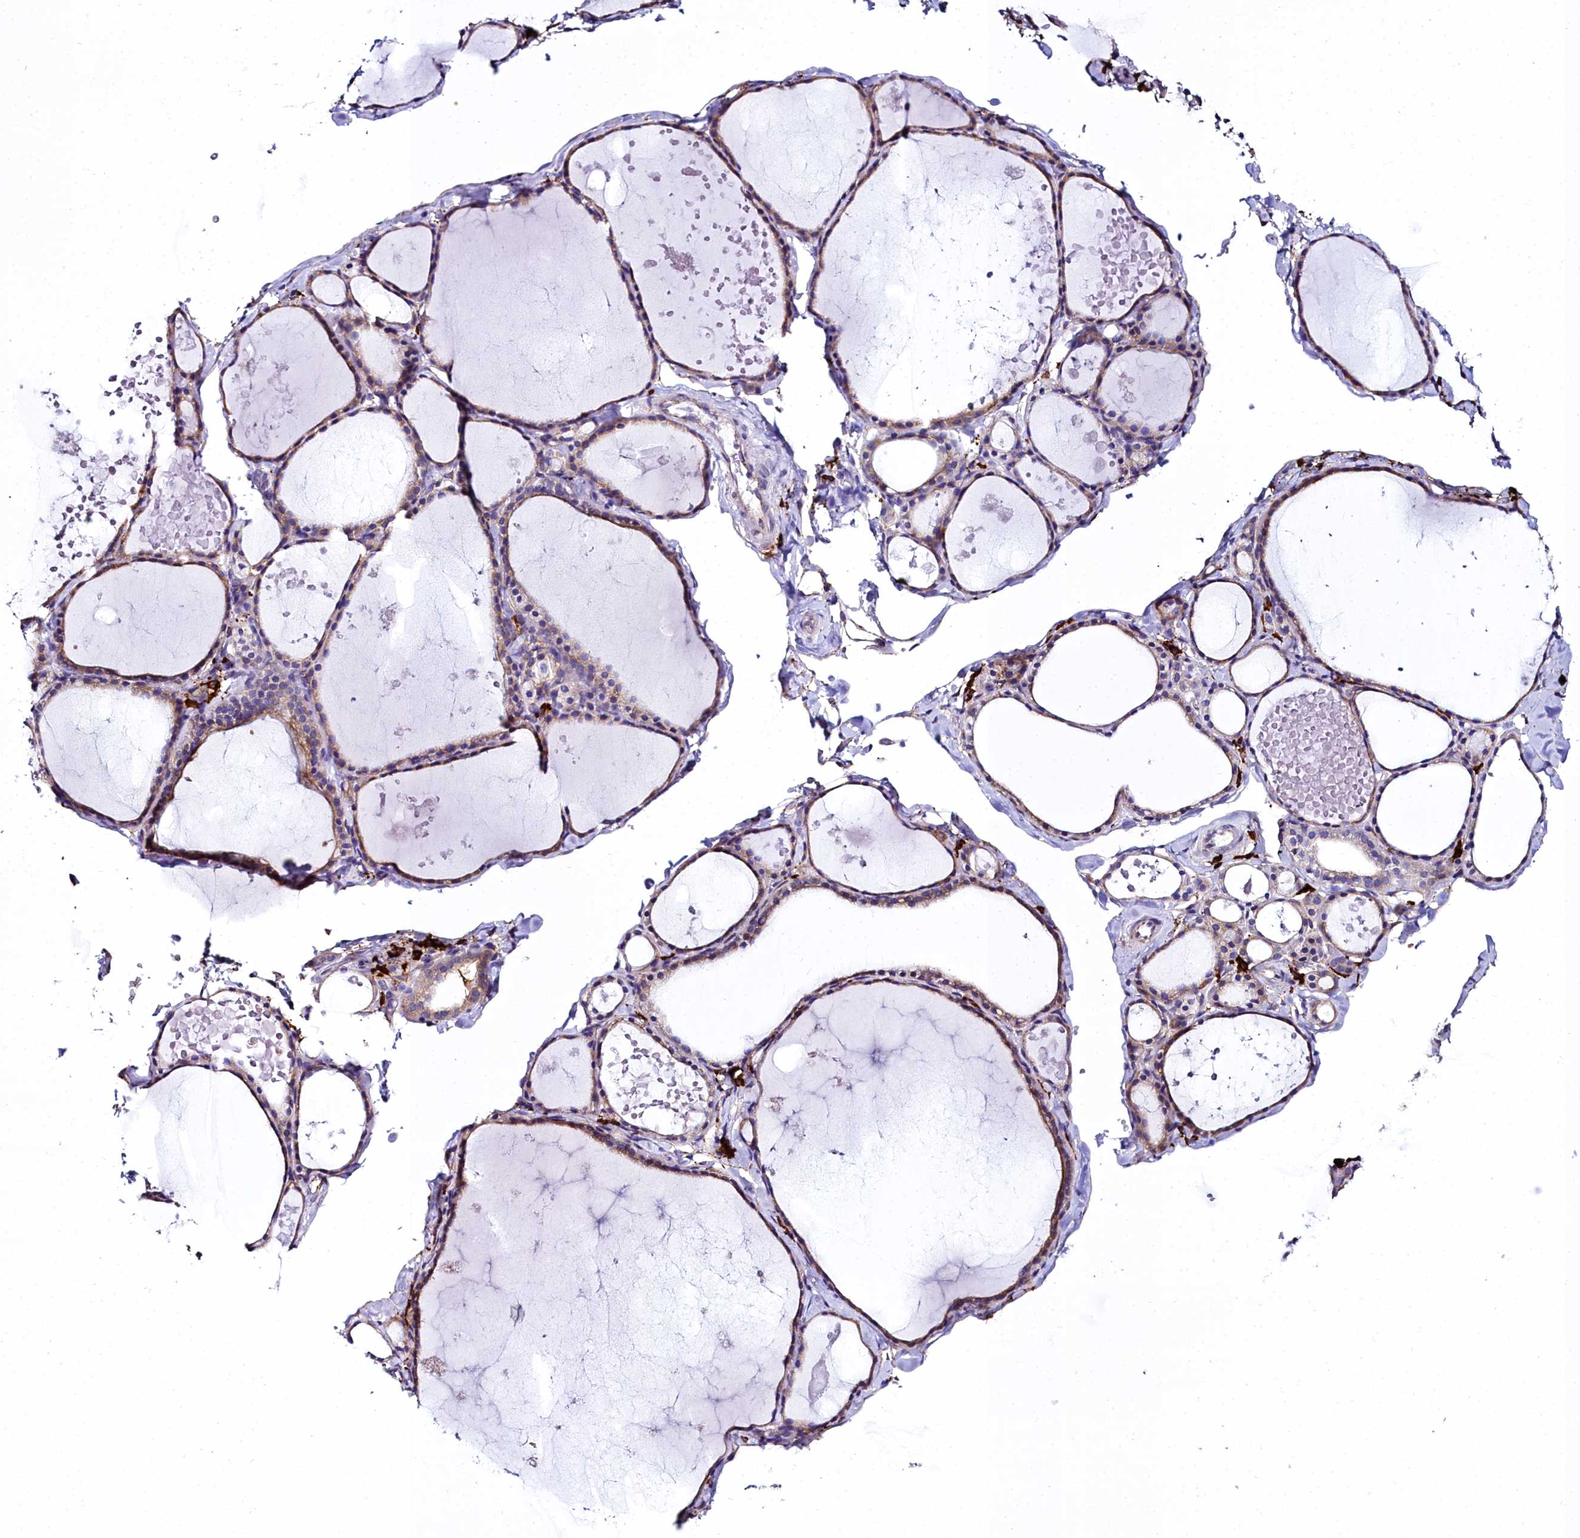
{"staining": {"intensity": "moderate", "quantity": "25%-75%", "location": "cytoplasmic/membranous"}, "tissue": "thyroid gland", "cell_type": "Glandular cells", "image_type": "normal", "snomed": [{"axis": "morphology", "description": "Normal tissue, NOS"}, {"axis": "topography", "description": "Thyroid gland"}], "caption": "Normal thyroid gland was stained to show a protein in brown. There is medium levels of moderate cytoplasmic/membranous staining in about 25%-75% of glandular cells. (DAB = brown stain, brightfield microscopy at high magnification).", "gene": "TXNDC5", "patient": {"sex": "male", "age": 56}}